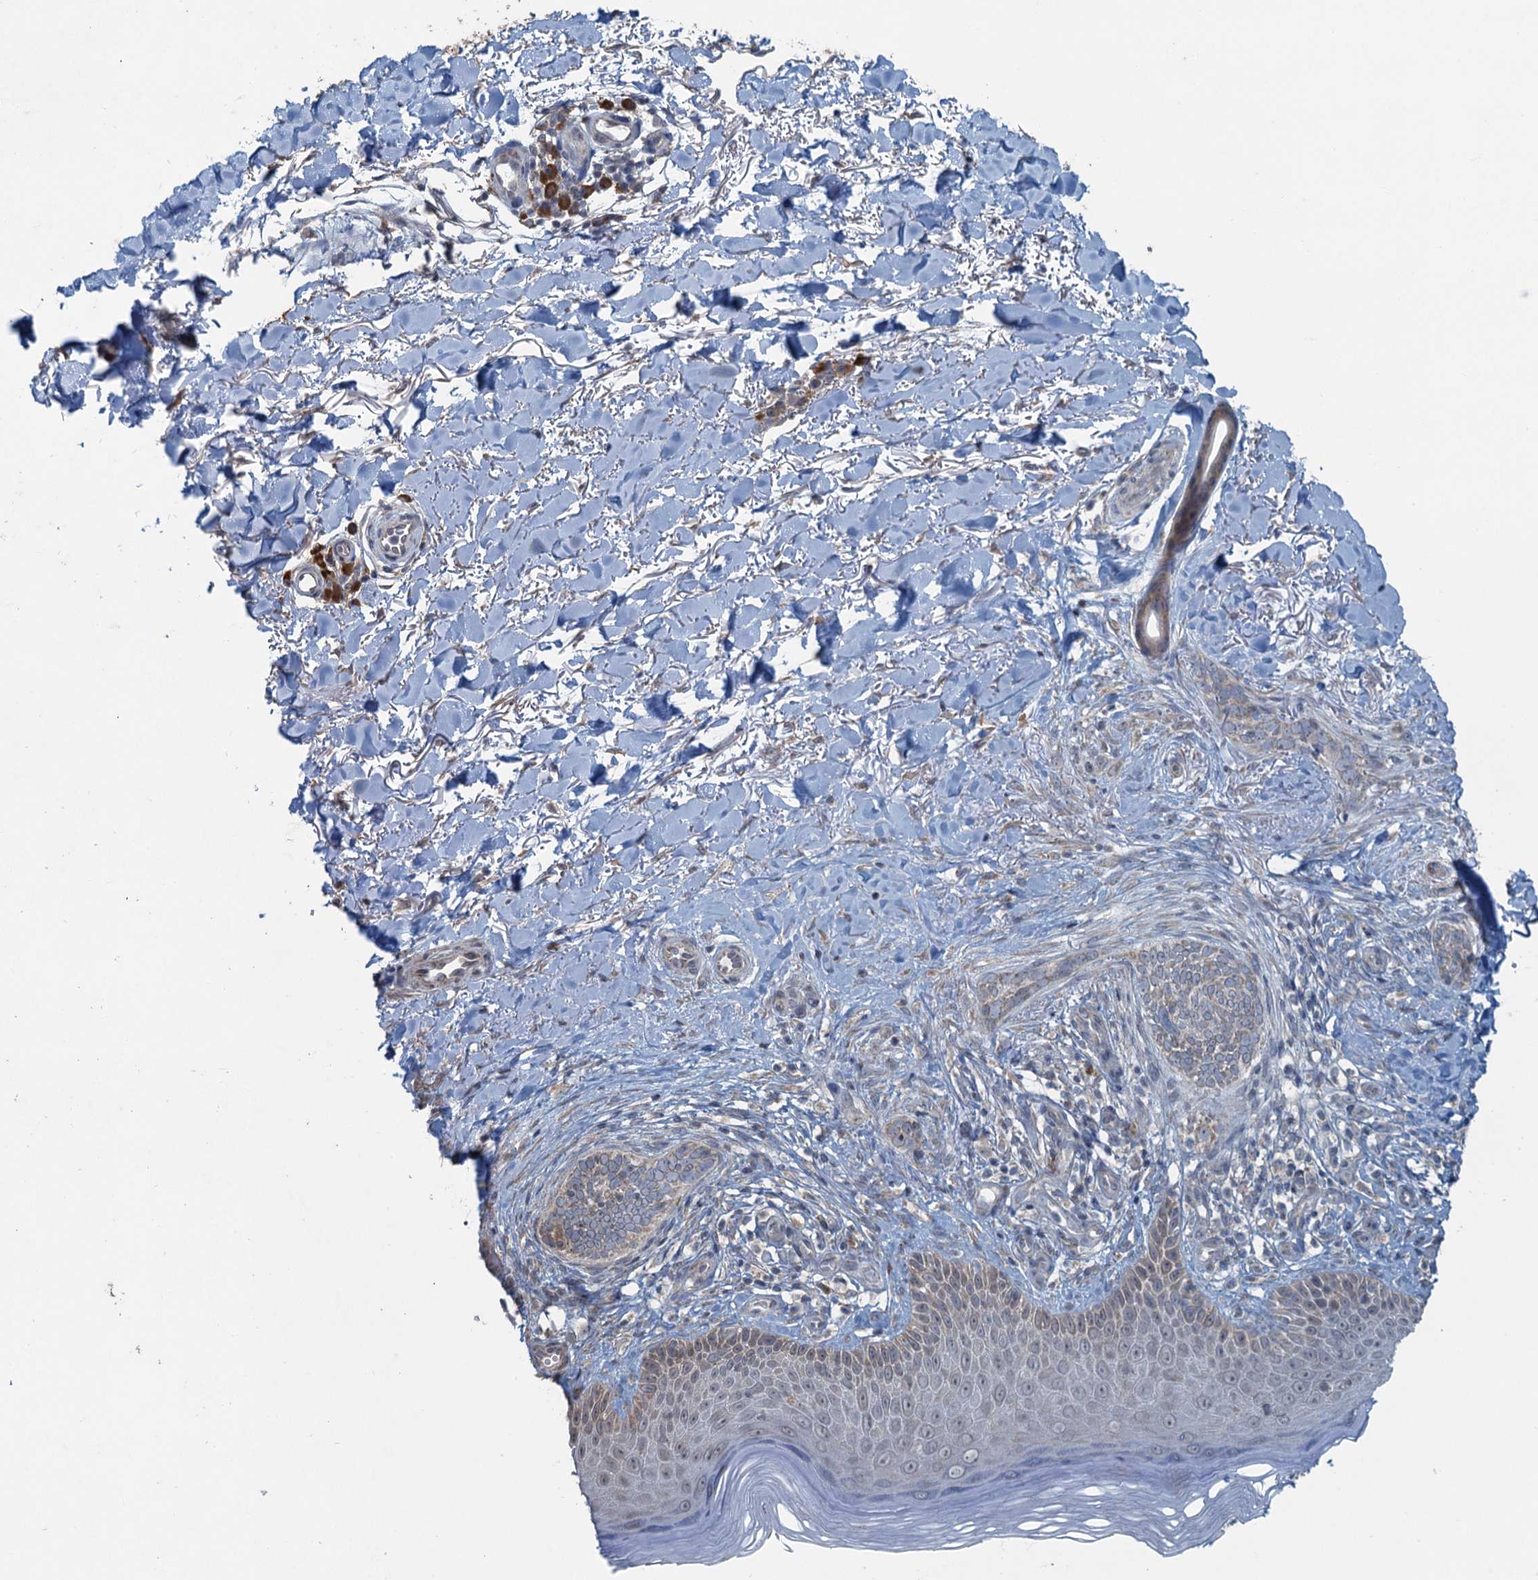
{"staining": {"intensity": "weak", "quantity": "25%-75%", "location": "cytoplasmic/membranous"}, "tissue": "skin cancer", "cell_type": "Tumor cells", "image_type": "cancer", "snomed": [{"axis": "morphology", "description": "Normal tissue, NOS"}, {"axis": "morphology", "description": "Basal cell carcinoma"}, {"axis": "topography", "description": "Skin"}], "caption": "Basal cell carcinoma (skin) was stained to show a protein in brown. There is low levels of weak cytoplasmic/membranous expression in about 25%-75% of tumor cells.", "gene": "TEX35", "patient": {"sex": "female", "age": 67}}